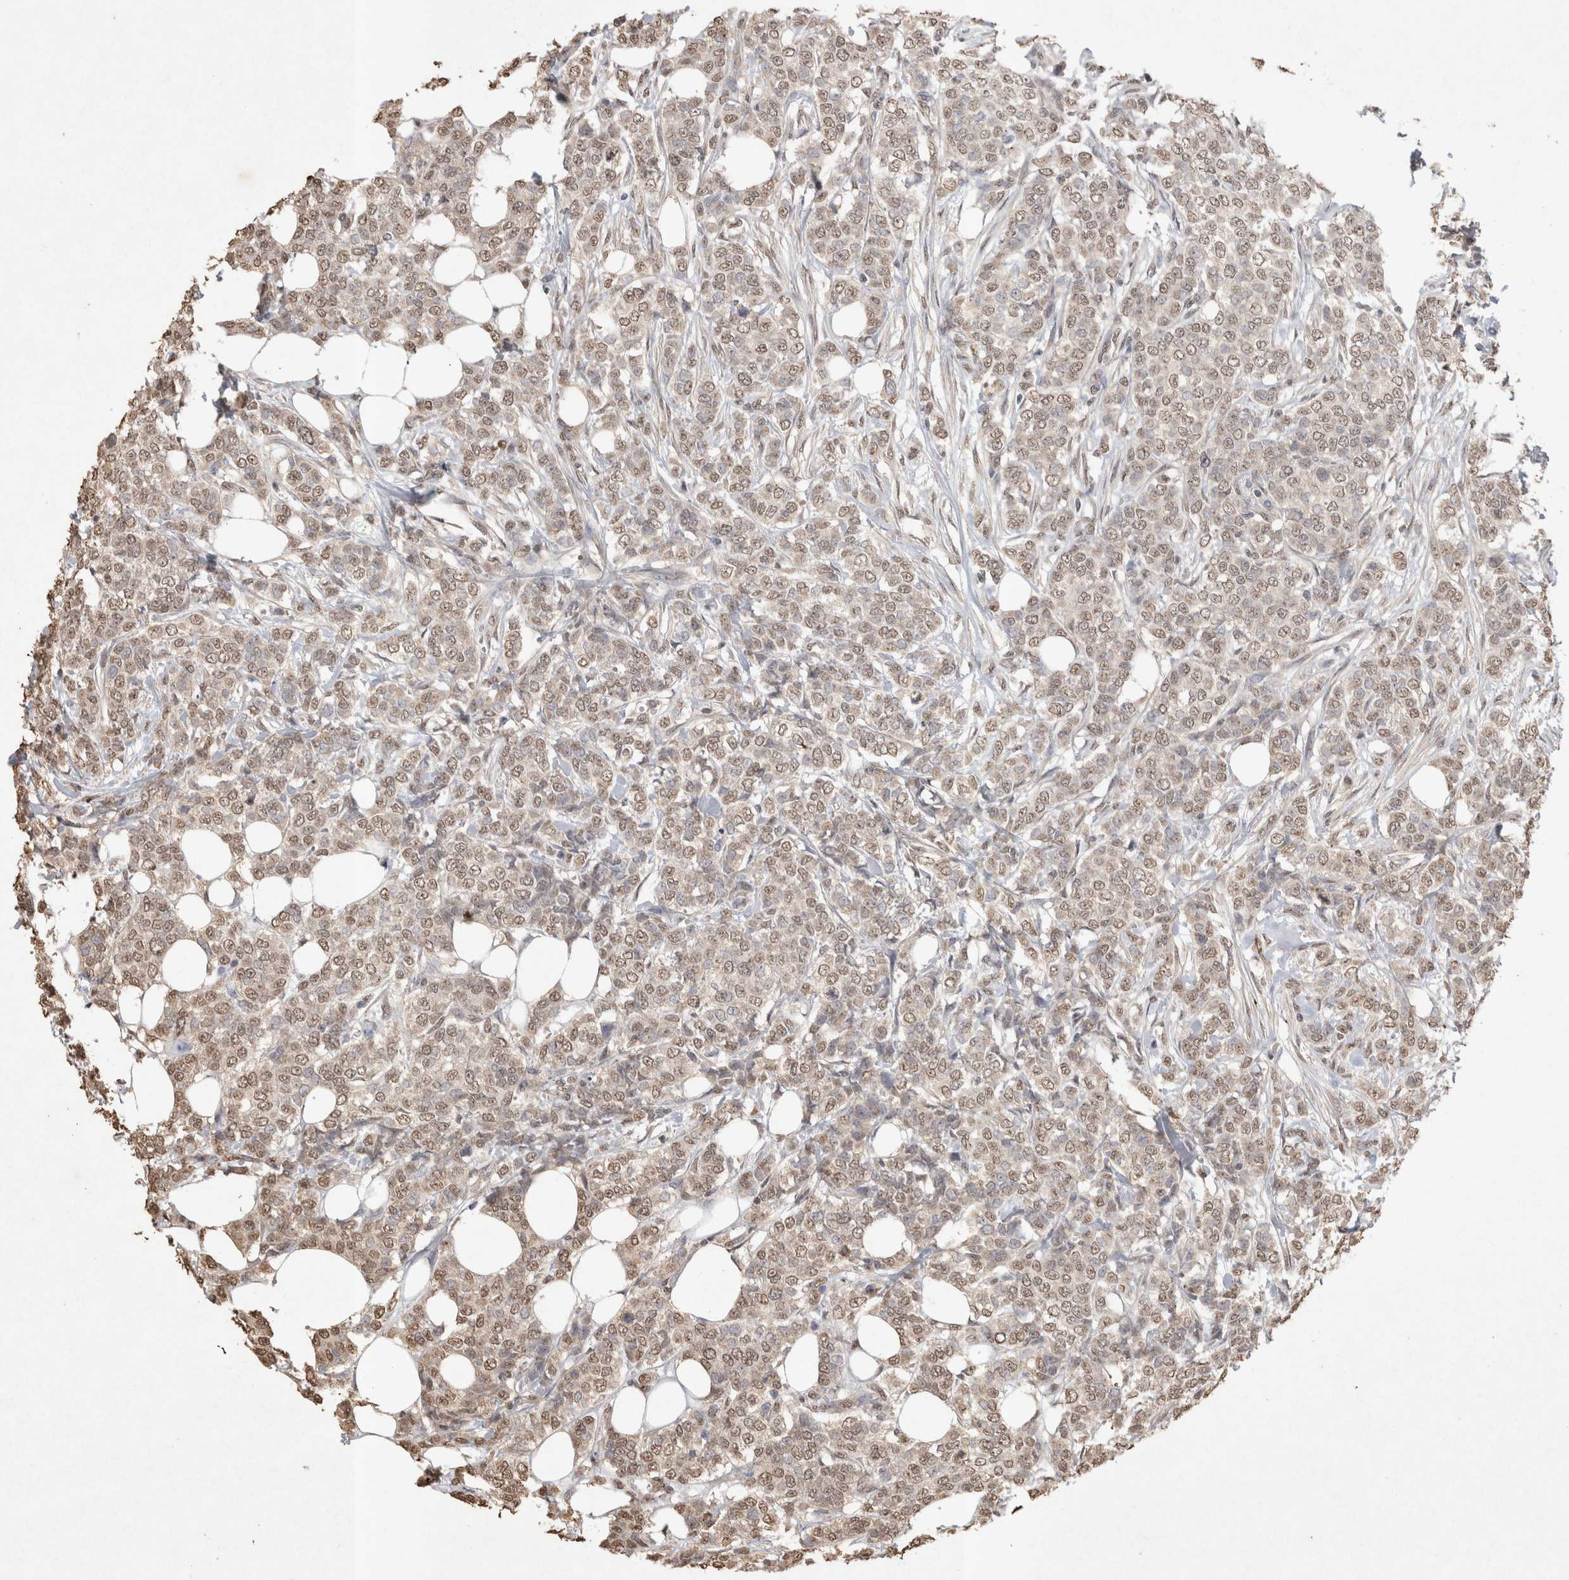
{"staining": {"intensity": "weak", "quantity": ">75%", "location": "nuclear"}, "tissue": "breast cancer", "cell_type": "Tumor cells", "image_type": "cancer", "snomed": [{"axis": "morphology", "description": "Lobular carcinoma"}, {"axis": "topography", "description": "Skin"}, {"axis": "topography", "description": "Breast"}], "caption": "A brown stain labels weak nuclear positivity of a protein in breast cancer tumor cells.", "gene": "MLX", "patient": {"sex": "female", "age": 46}}